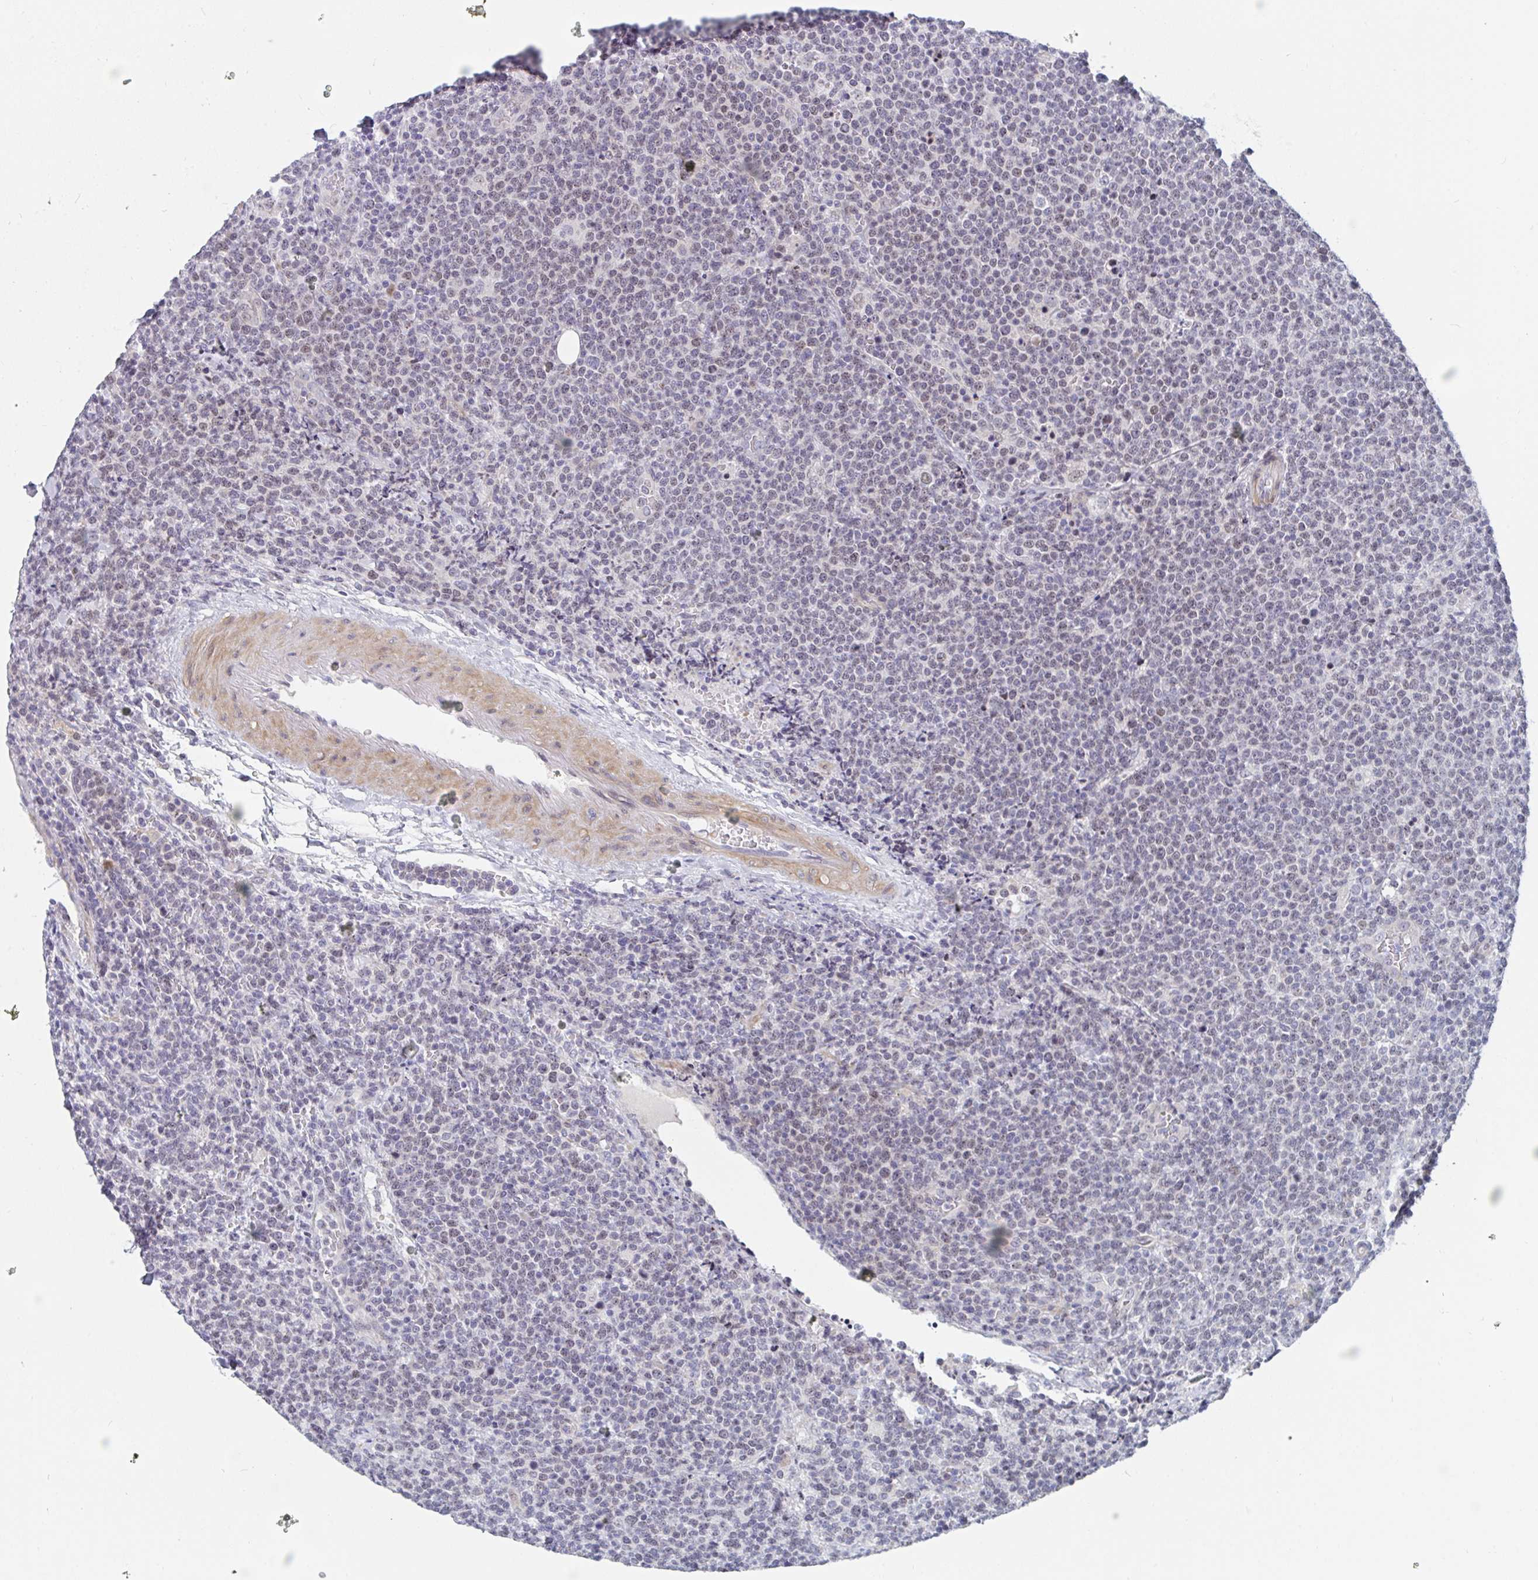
{"staining": {"intensity": "weak", "quantity": "25%-75%", "location": "nuclear"}, "tissue": "lymphoma", "cell_type": "Tumor cells", "image_type": "cancer", "snomed": [{"axis": "morphology", "description": "Malignant lymphoma, non-Hodgkin's type, High grade"}, {"axis": "topography", "description": "Lymph node"}], "caption": "A histopathology image of lymphoma stained for a protein displays weak nuclear brown staining in tumor cells.", "gene": "CENPT", "patient": {"sex": "male", "age": 61}}